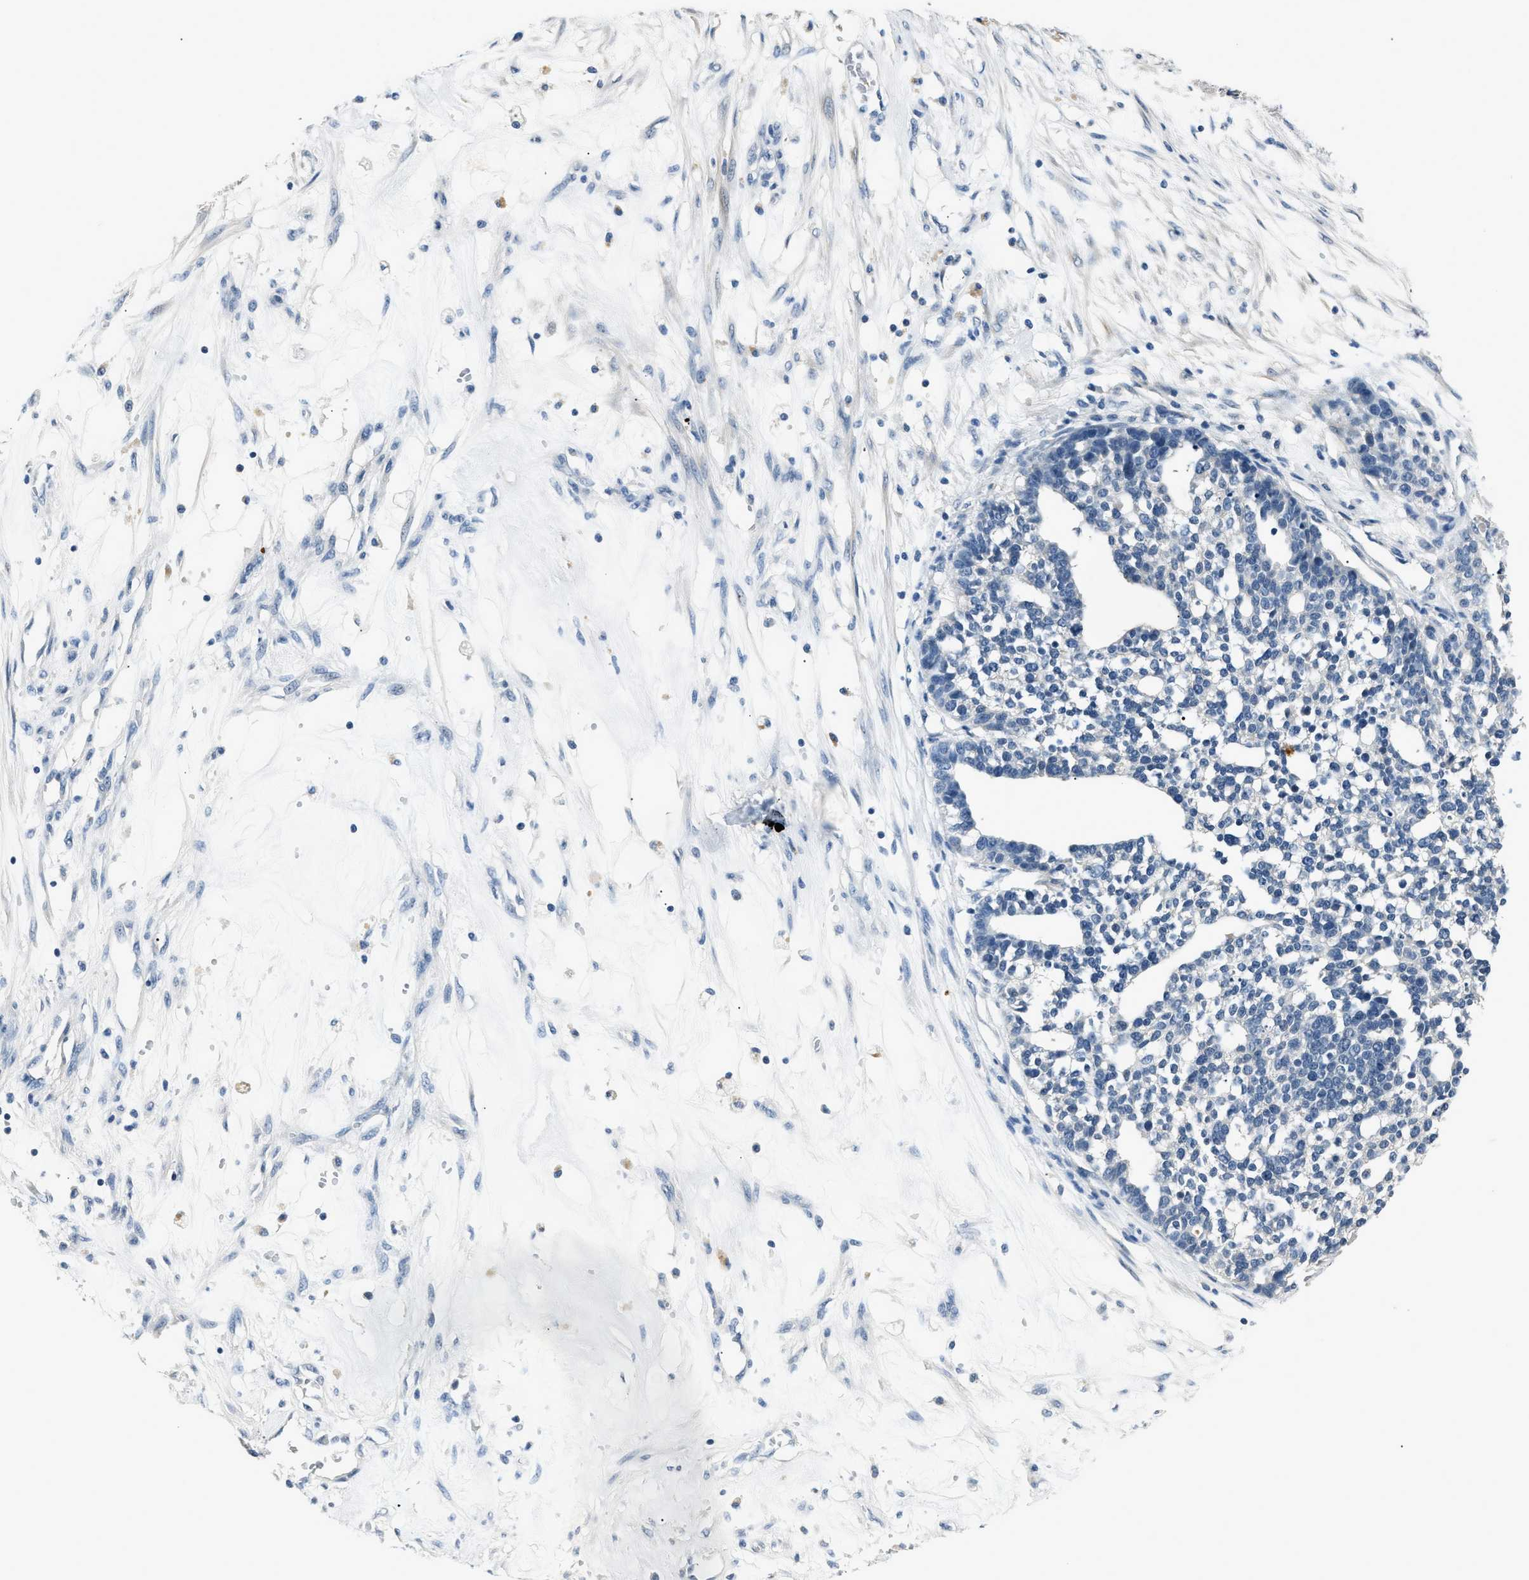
{"staining": {"intensity": "negative", "quantity": "none", "location": "none"}, "tissue": "ovarian cancer", "cell_type": "Tumor cells", "image_type": "cancer", "snomed": [{"axis": "morphology", "description": "Cystadenocarcinoma, serous, NOS"}, {"axis": "topography", "description": "Ovary"}], "caption": "Immunohistochemistry micrograph of neoplastic tissue: ovarian cancer stained with DAB (3,3'-diaminobenzidine) exhibits no significant protein expression in tumor cells.", "gene": "INHA", "patient": {"sex": "female", "age": 59}}